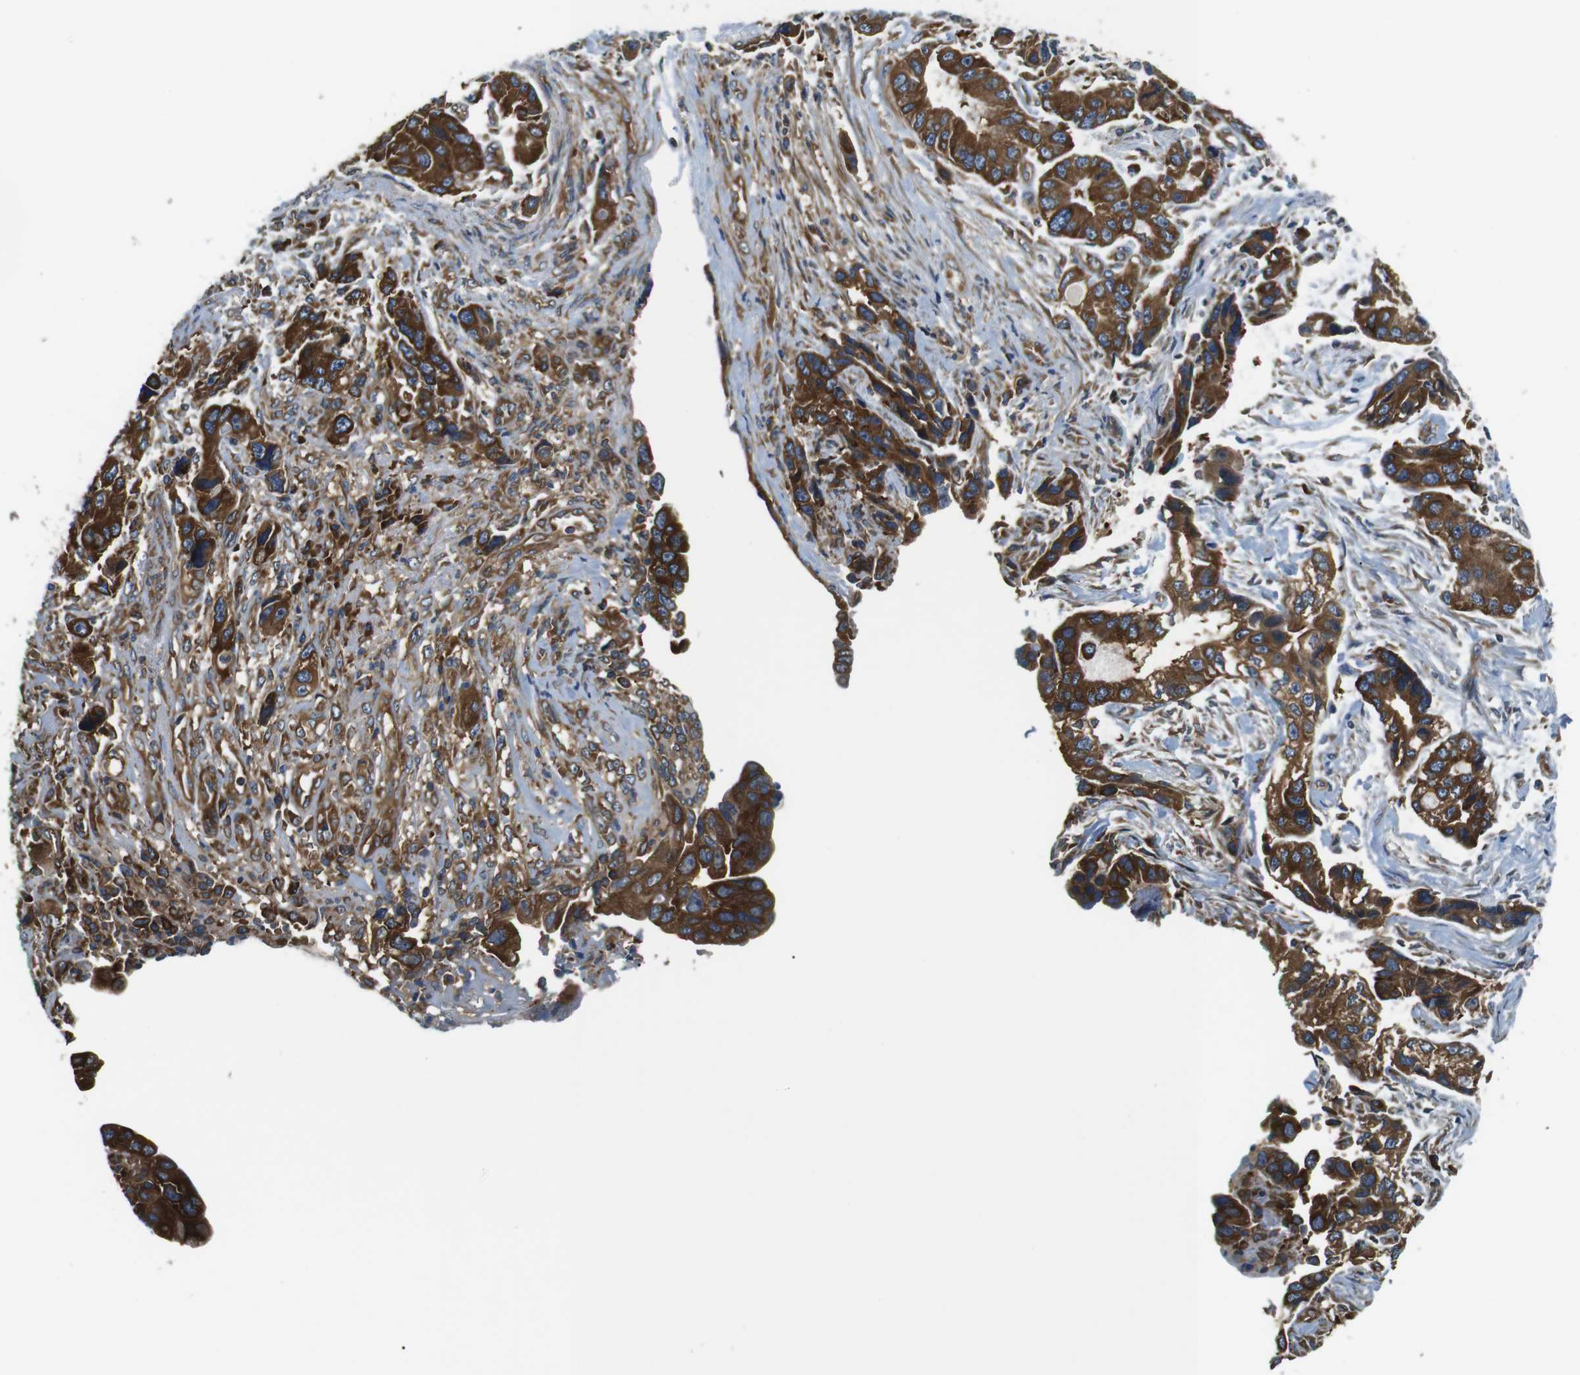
{"staining": {"intensity": "strong", "quantity": ">75%", "location": "cytoplasmic/membranous"}, "tissue": "stomach cancer", "cell_type": "Tumor cells", "image_type": "cancer", "snomed": [{"axis": "morphology", "description": "Adenocarcinoma, NOS"}, {"axis": "topography", "description": "Stomach, lower"}], "caption": "Protein staining of stomach cancer (adenocarcinoma) tissue displays strong cytoplasmic/membranous expression in approximately >75% of tumor cells. (brown staining indicates protein expression, while blue staining denotes nuclei).", "gene": "TSC1", "patient": {"sex": "female", "age": 93}}